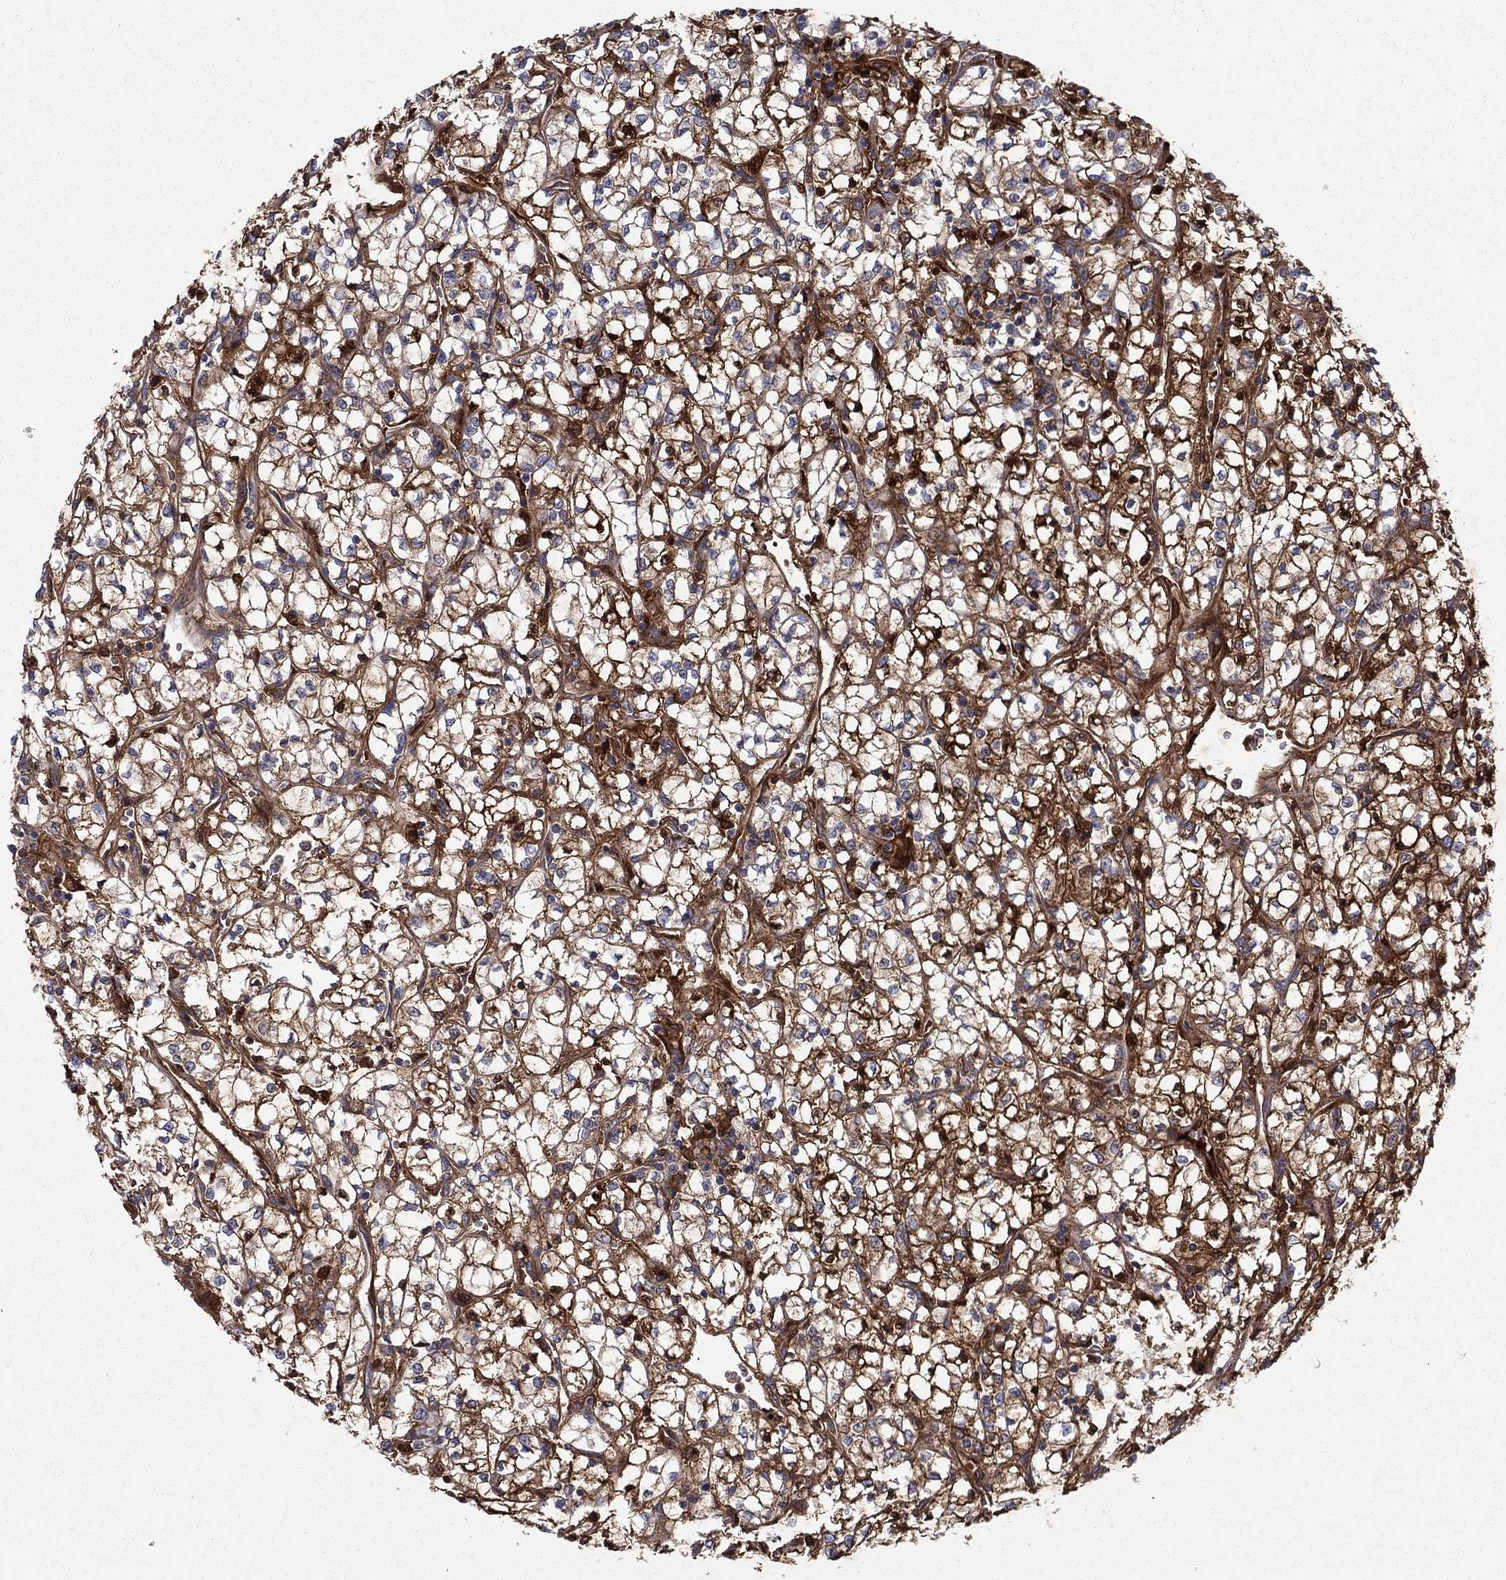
{"staining": {"intensity": "strong", "quantity": ">75%", "location": "cytoplasmic/membranous"}, "tissue": "renal cancer", "cell_type": "Tumor cells", "image_type": "cancer", "snomed": [{"axis": "morphology", "description": "Adenocarcinoma, NOS"}, {"axis": "topography", "description": "Kidney"}], "caption": "Protein staining displays strong cytoplasmic/membranous positivity in approximately >75% of tumor cells in renal adenocarcinoma.", "gene": "HPX", "patient": {"sex": "female", "age": 64}}